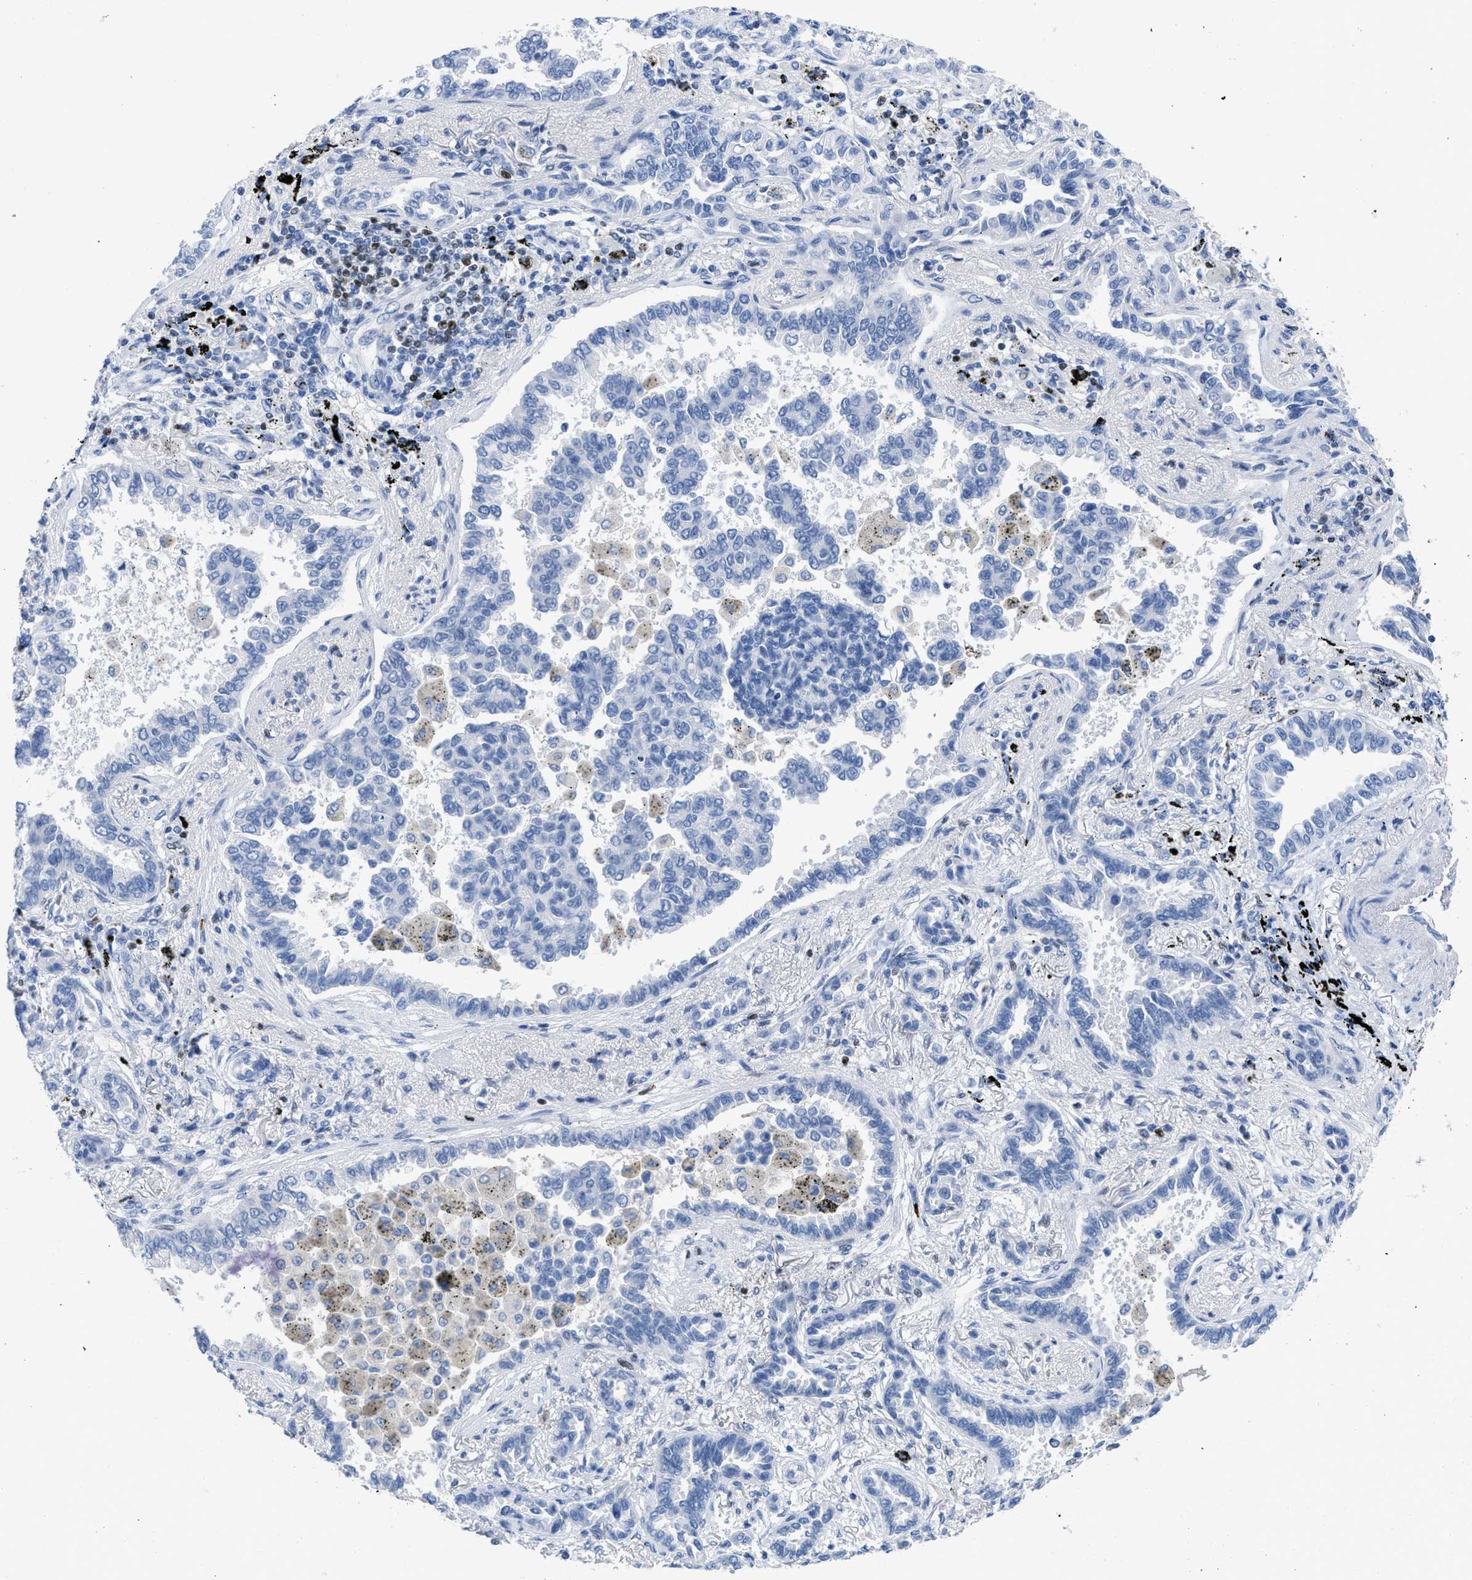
{"staining": {"intensity": "negative", "quantity": "none", "location": "none"}, "tissue": "lung cancer", "cell_type": "Tumor cells", "image_type": "cancer", "snomed": [{"axis": "morphology", "description": "Normal tissue, NOS"}, {"axis": "morphology", "description": "Adenocarcinoma, NOS"}, {"axis": "topography", "description": "Lung"}], "caption": "IHC of lung adenocarcinoma demonstrates no expression in tumor cells.", "gene": "LEF1", "patient": {"sex": "male", "age": 59}}